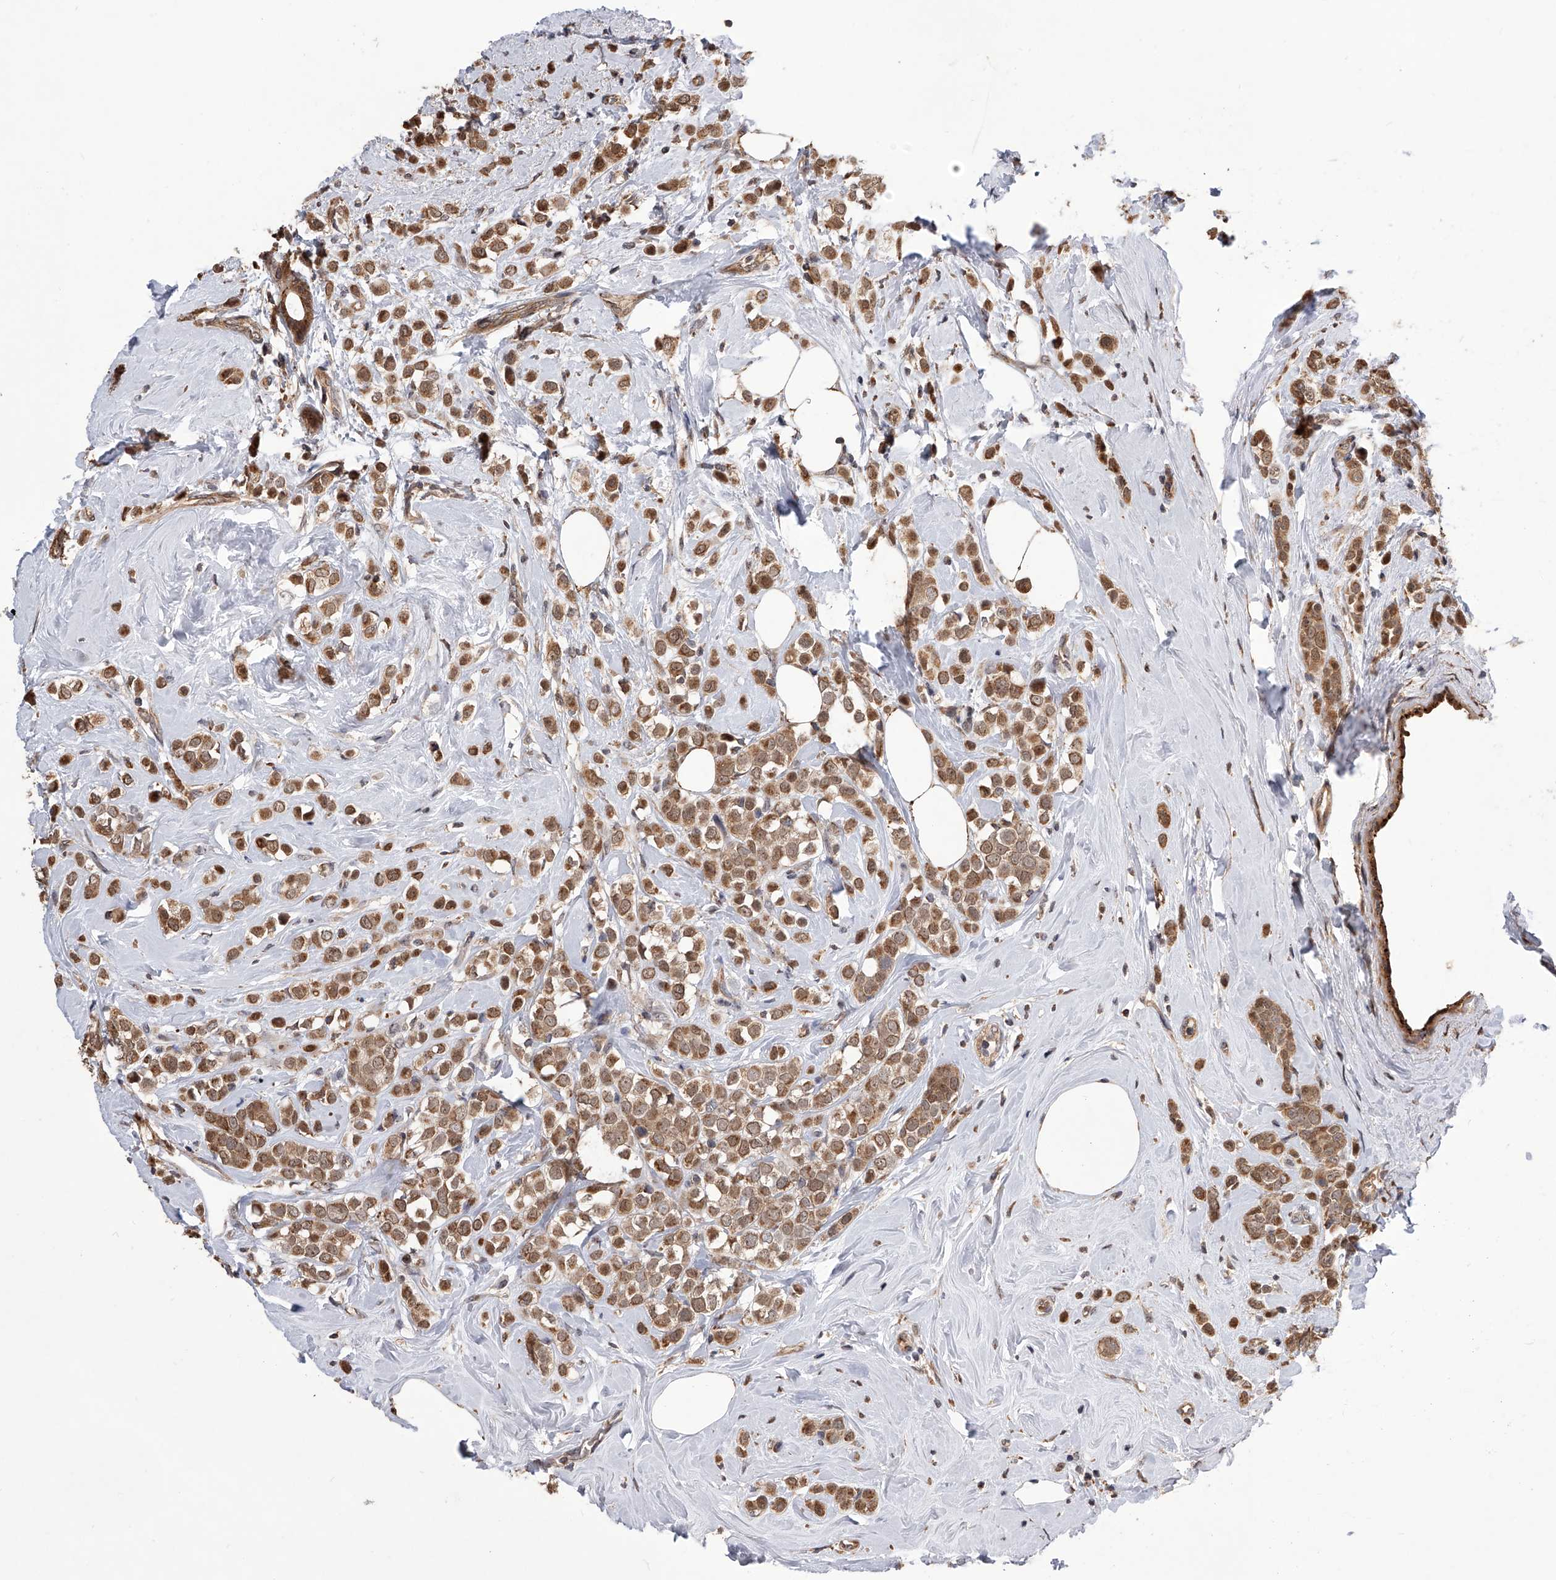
{"staining": {"intensity": "moderate", "quantity": ">75%", "location": "cytoplasmic/membranous"}, "tissue": "breast cancer", "cell_type": "Tumor cells", "image_type": "cancer", "snomed": [{"axis": "morphology", "description": "Lobular carcinoma"}, {"axis": "topography", "description": "Breast"}], "caption": "Immunohistochemistry staining of lobular carcinoma (breast), which exhibits medium levels of moderate cytoplasmic/membranous positivity in about >75% of tumor cells indicating moderate cytoplasmic/membranous protein staining. The staining was performed using DAB (3,3'-diaminobenzidine) (brown) for protein detection and nuclei were counterstained in hematoxylin (blue).", "gene": "GMDS", "patient": {"sex": "female", "age": 47}}